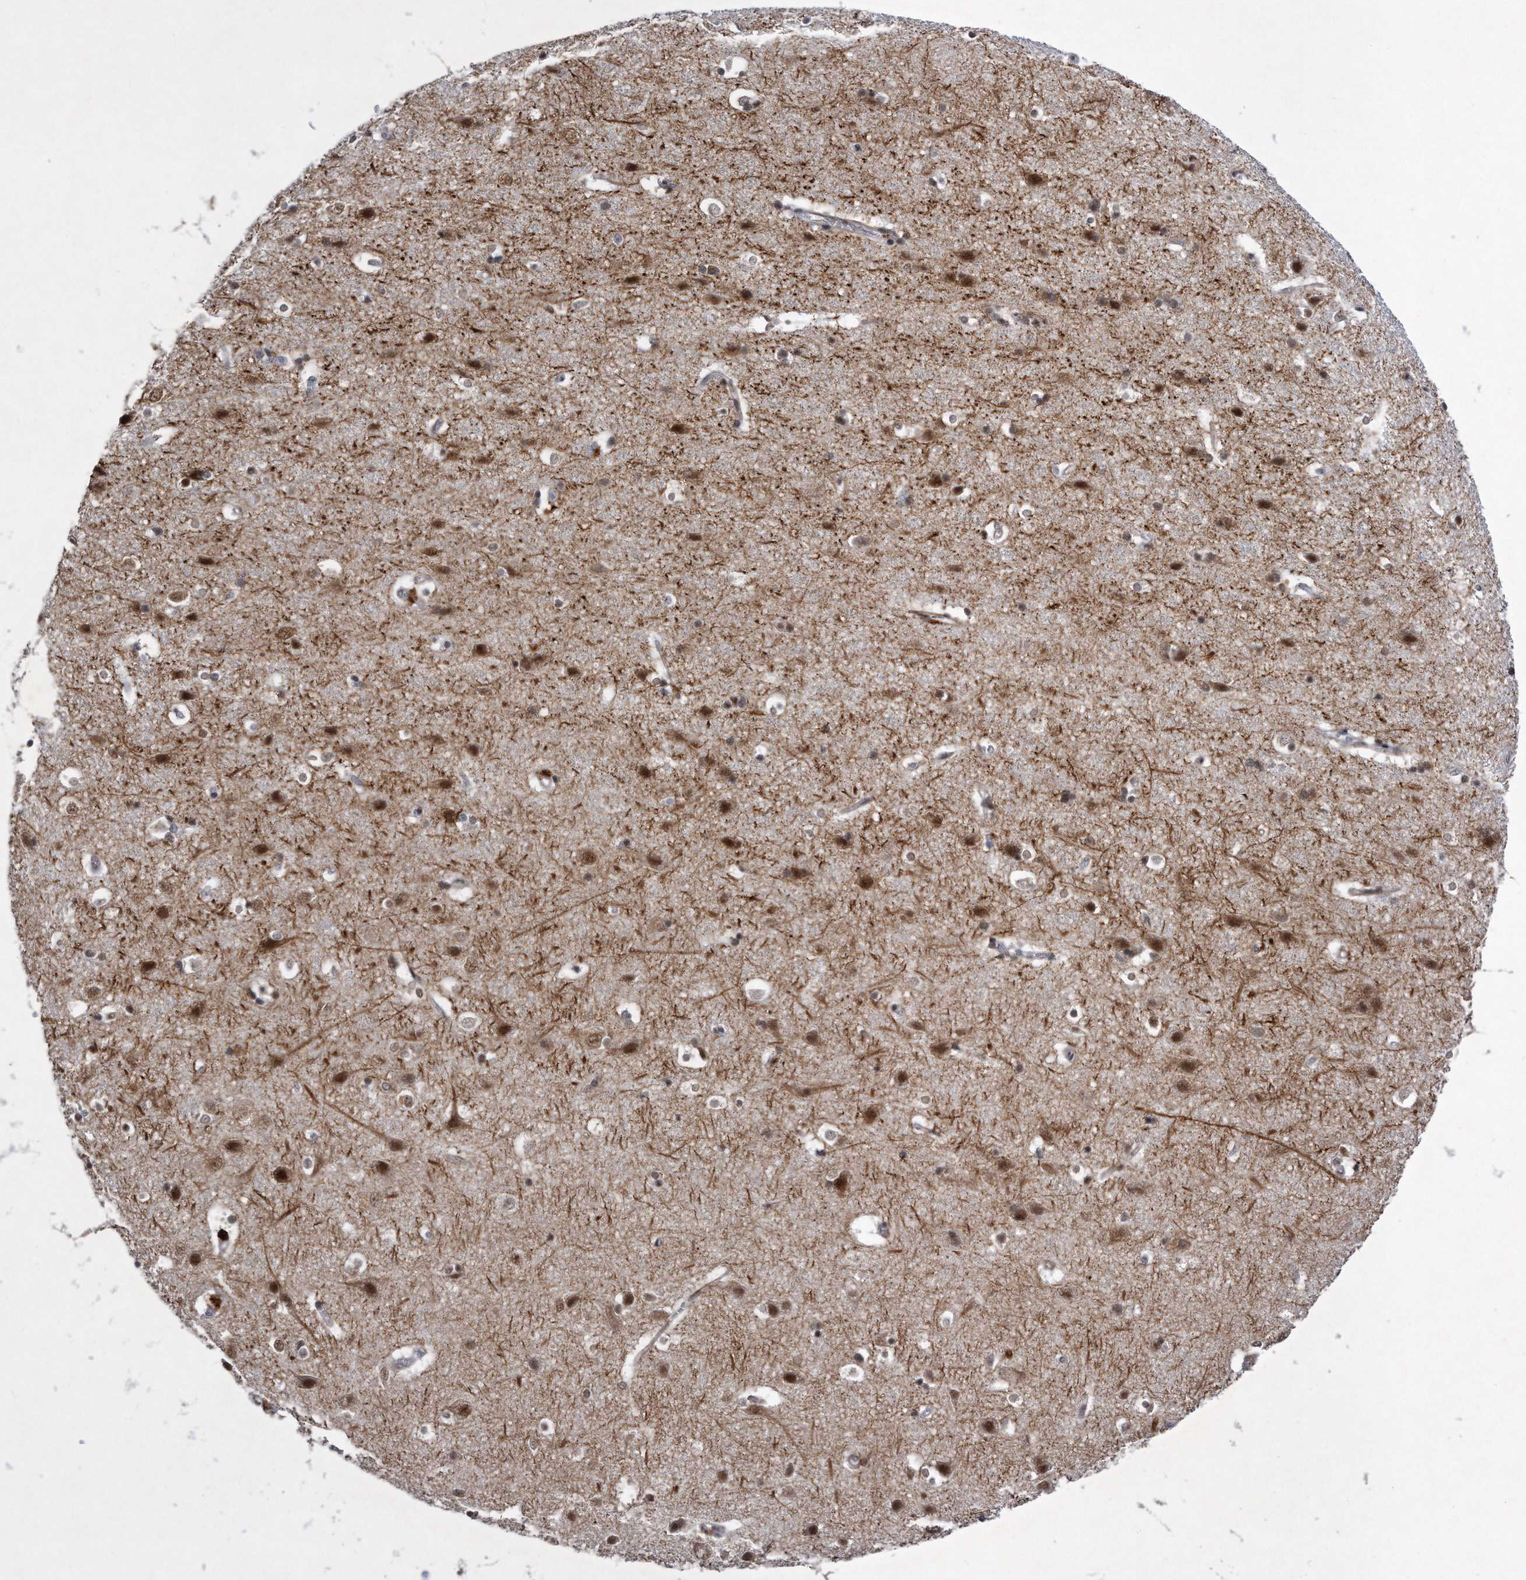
{"staining": {"intensity": "moderate", "quantity": ">75%", "location": "nuclear"}, "tissue": "cerebral cortex", "cell_type": "Endothelial cells", "image_type": "normal", "snomed": [{"axis": "morphology", "description": "Normal tissue, NOS"}, {"axis": "topography", "description": "Cerebral cortex"}], "caption": "Brown immunohistochemical staining in benign human cerebral cortex reveals moderate nuclear positivity in about >75% of endothelial cells.", "gene": "VIRMA", "patient": {"sex": "male", "age": 54}}